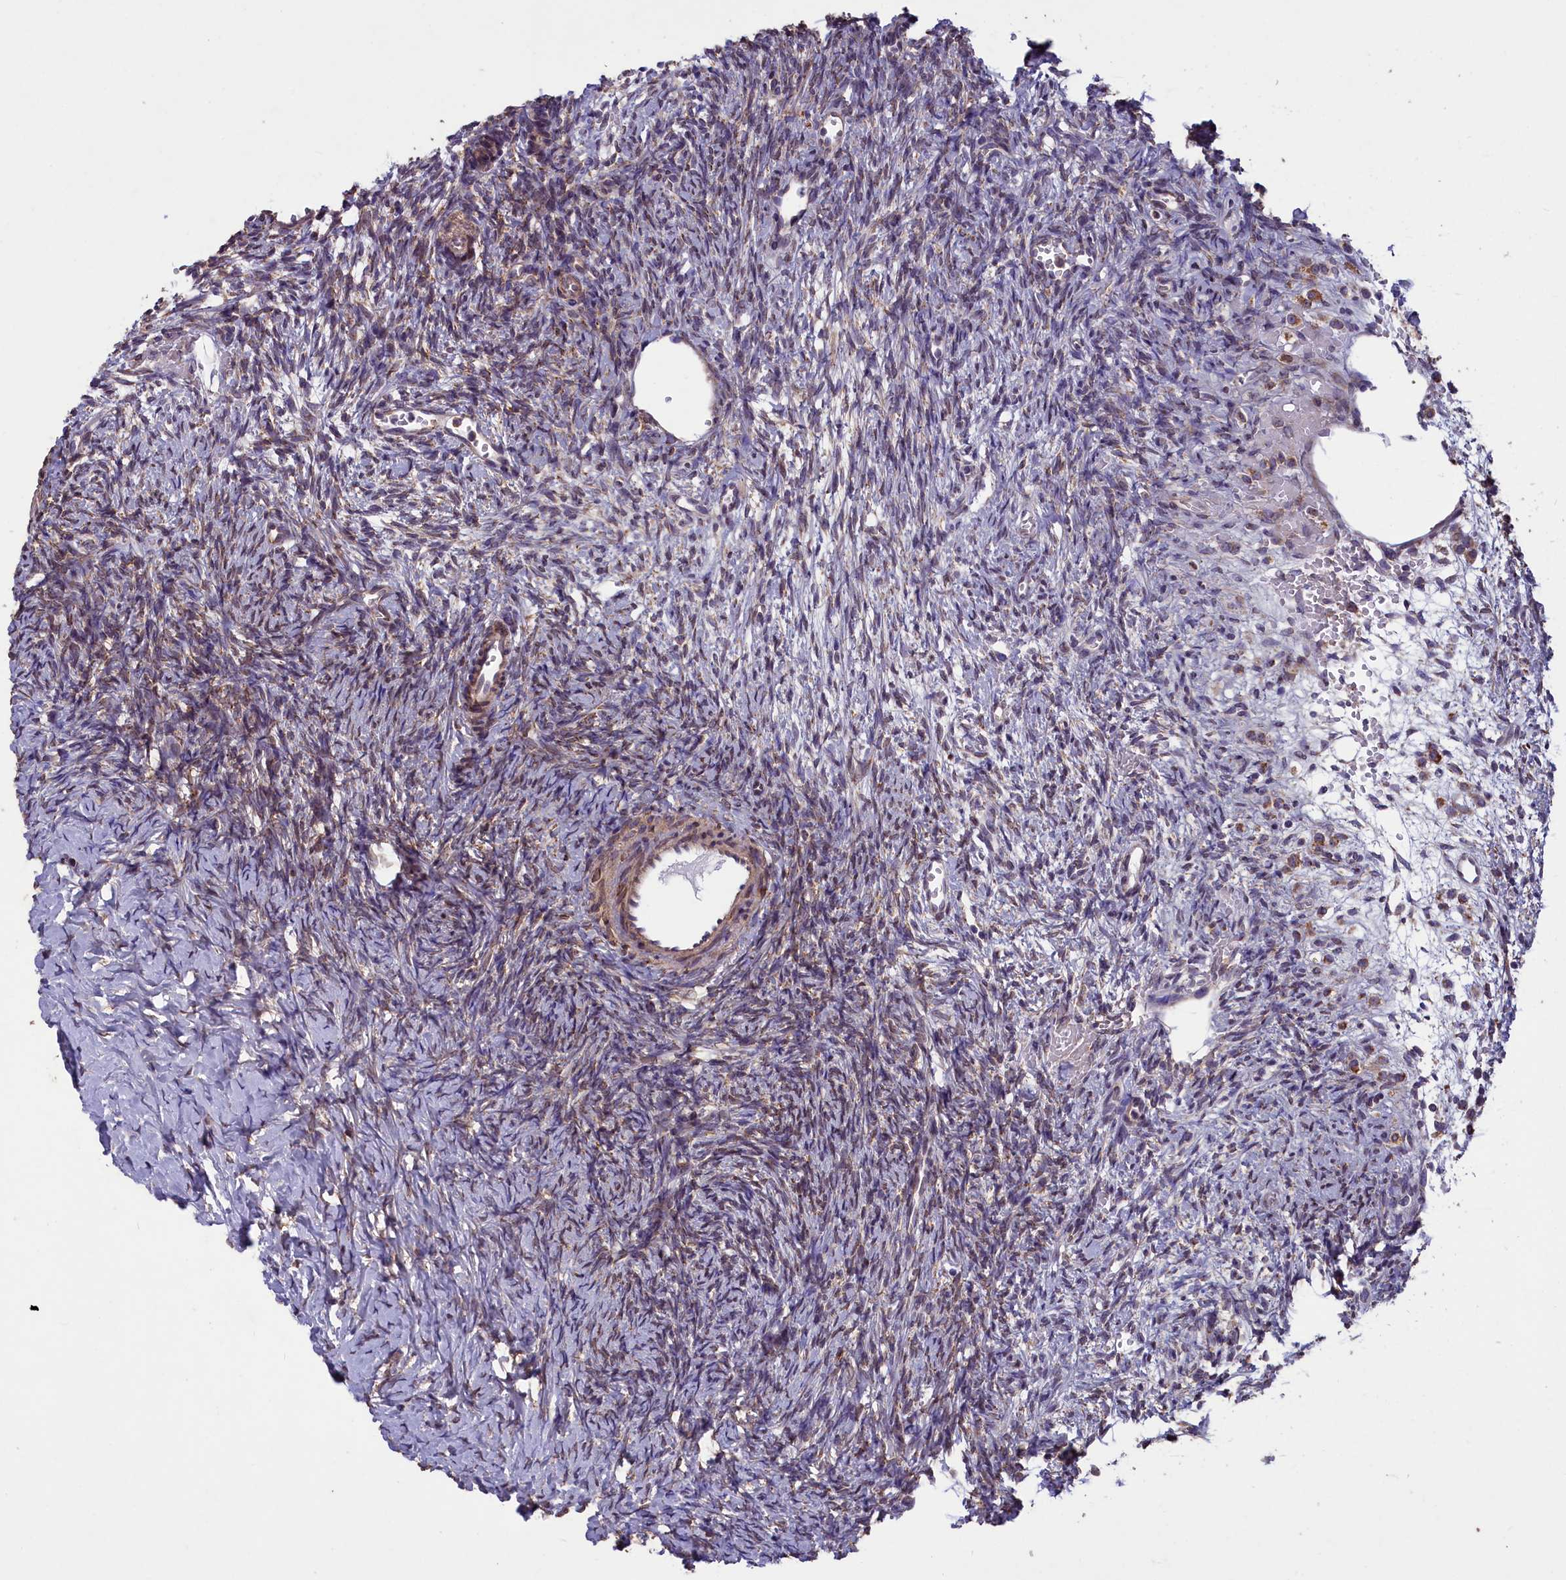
{"staining": {"intensity": "moderate", "quantity": ">75%", "location": "cytoplasmic/membranous"}, "tissue": "ovary", "cell_type": "Follicle cells", "image_type": "normal", "snomed": [{"axis": "morphology", "description": "Normal tissue, NOS"}, {"axis": "topography", "description": "Ovary"}], "caption": "Moderate cytoplasmic/membranous protein expression is seen in about >75% of follicle cells in ovary.", "gene": "ACAD8", "patient": {"sex": "female", "age": 39}}